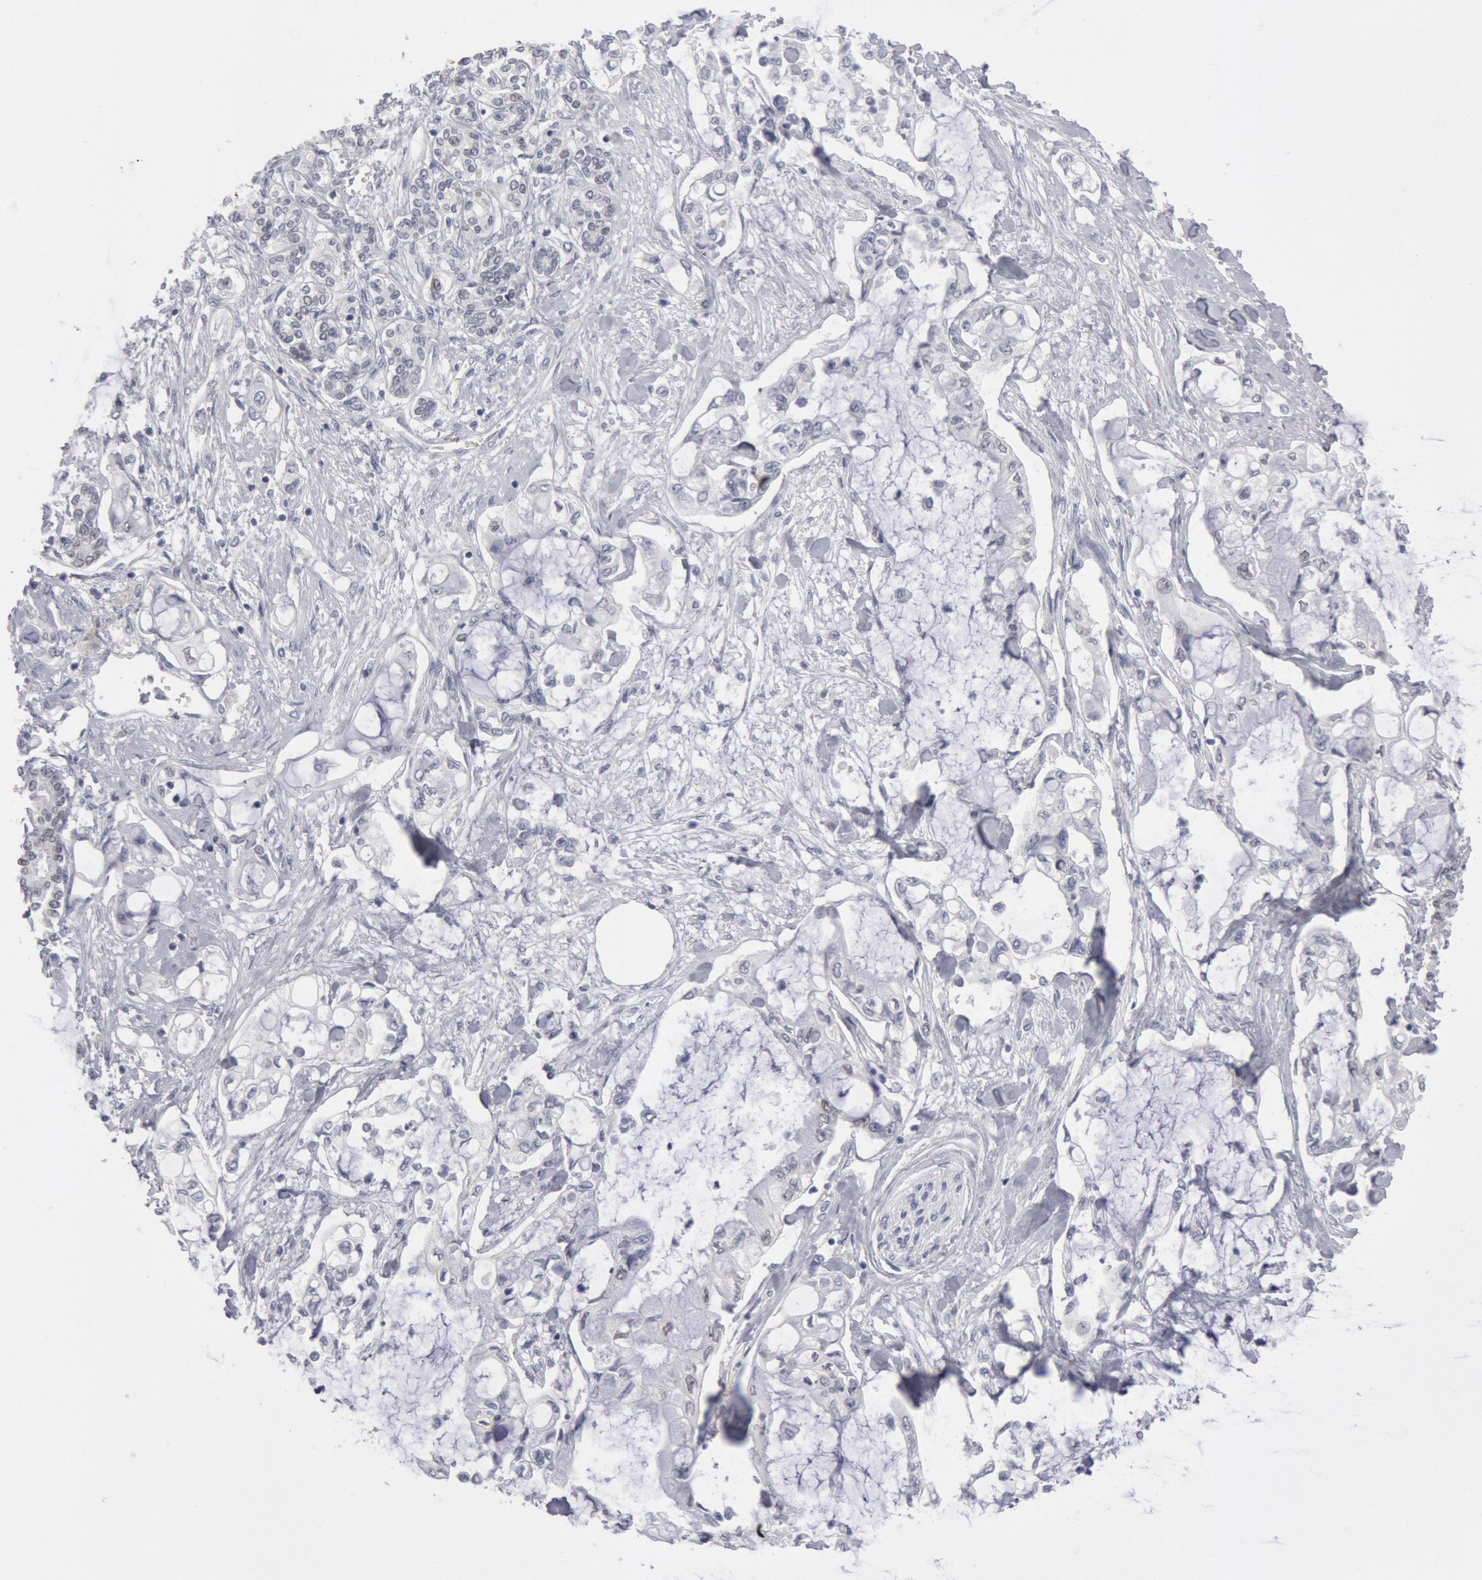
{"staining": {"intensity": "negative", "quantity": "none", "location": "none"}, "tissue": "pancreatic cancer", "cell_type": "Tumor cells", "image_type": "cancer", "snomed": [{"axis": "morphology", "description": "Adenocarcinoma, NOS"}, {"axis": "topography", "description": "Pancreas"}], "caption": "Pancreatic adenocarcinoma was stained to show a protein in brown. There is no significant expression in tumor cells.", "gene": "FOXA2", "patient": {"sex": "female", "age": 70}}